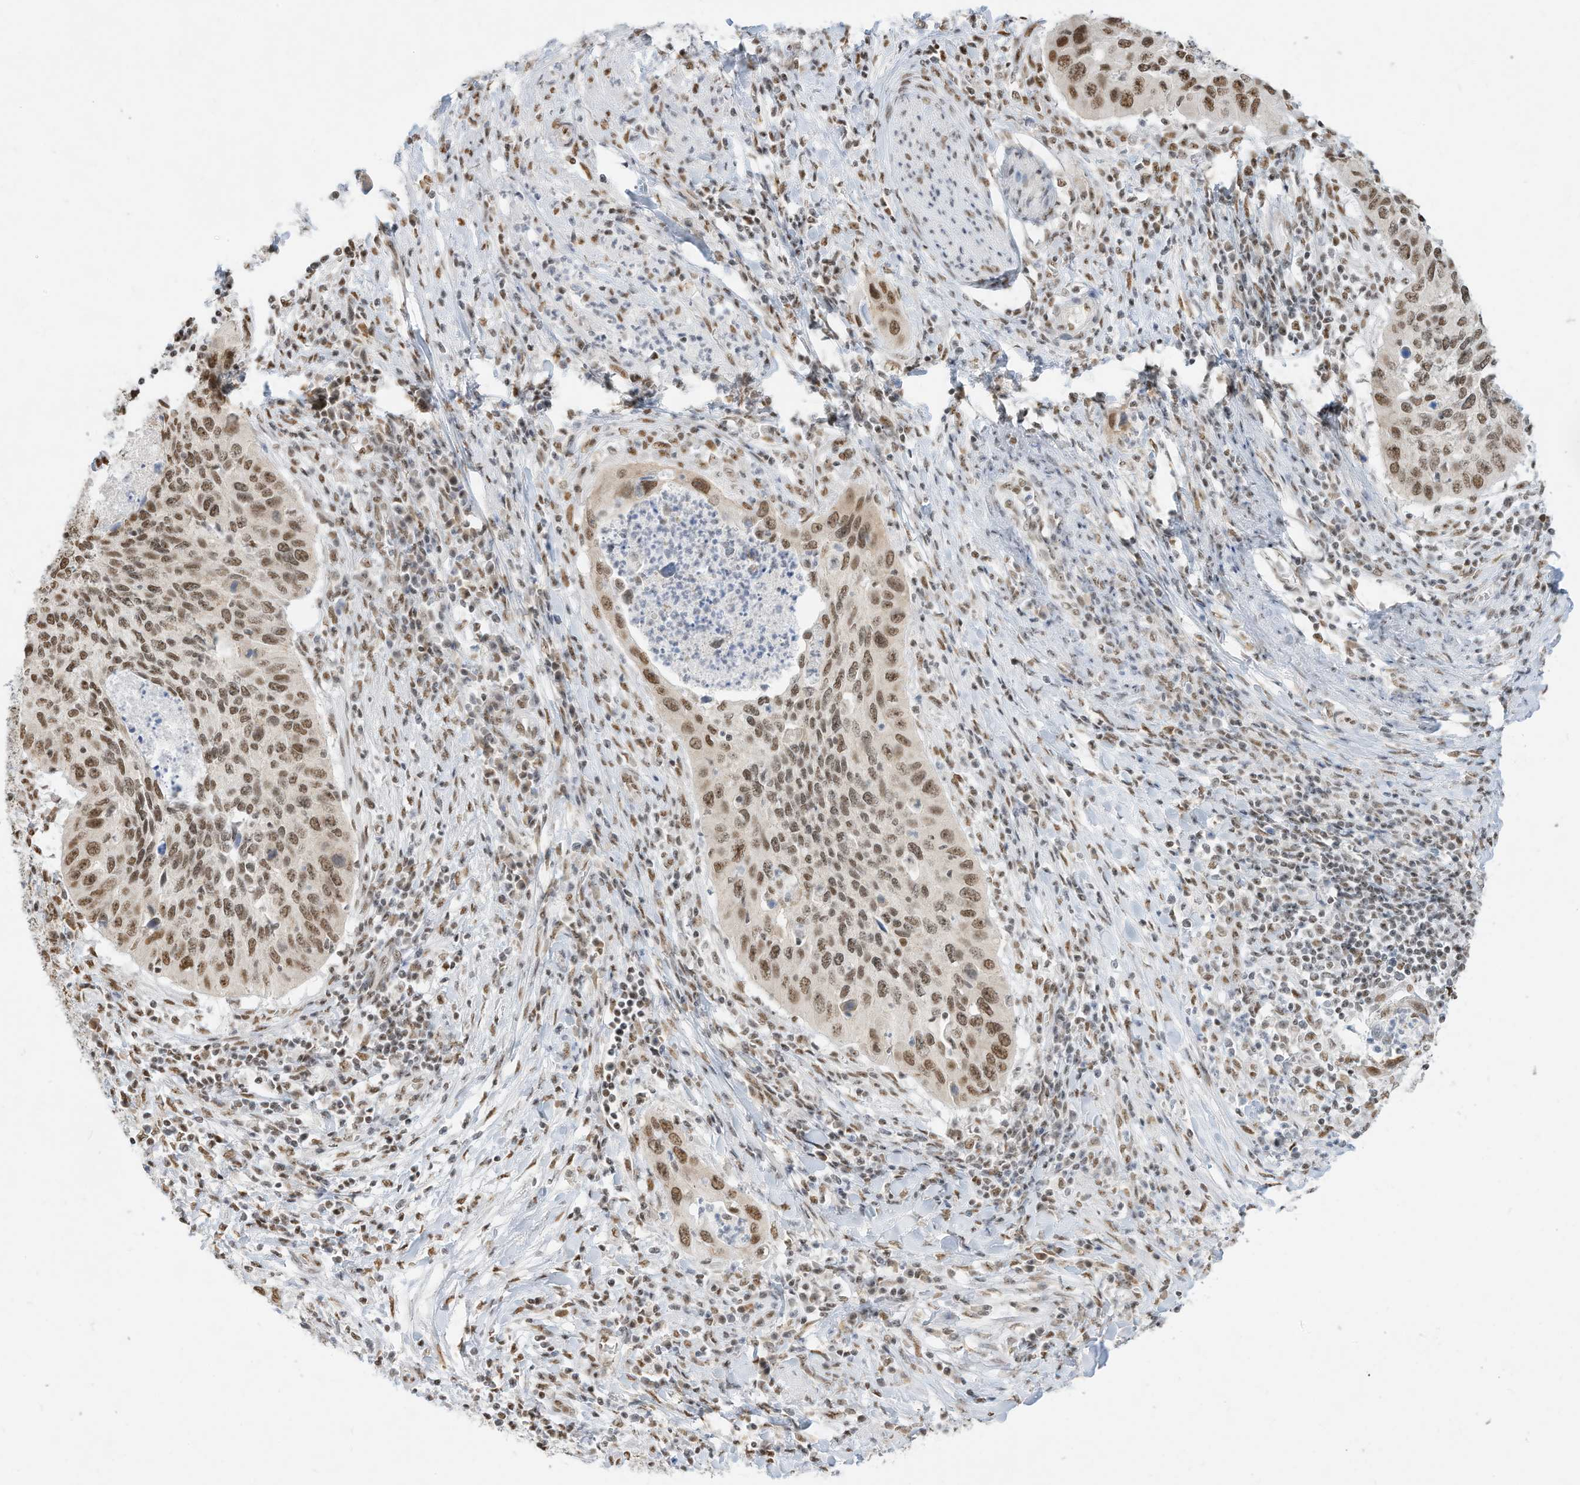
{"staining": {"intensity": "moderate", "quantity": ">75%", "location": "nuclear"}, "tissue": "cervical cancer", "cell_type": "Tumor cells", "image_type": "cancer", "snomed": [{"axis": "morphology", "description": "Squamous cell carcinoma, NOS"}, {"axis": "topography", "description": "Cervix"}], "caption": "Immunohistochemical staining of human cervical squamous cell carcinoma demonstrates medium levels of moderate nuclear protein staining in approximately >75% of tumor cells. (DAB IHC, brown staining for protein, blue staining for nuclei).", "gene": "NHSL1", "patient": {"sex": "female", "age": 38}}